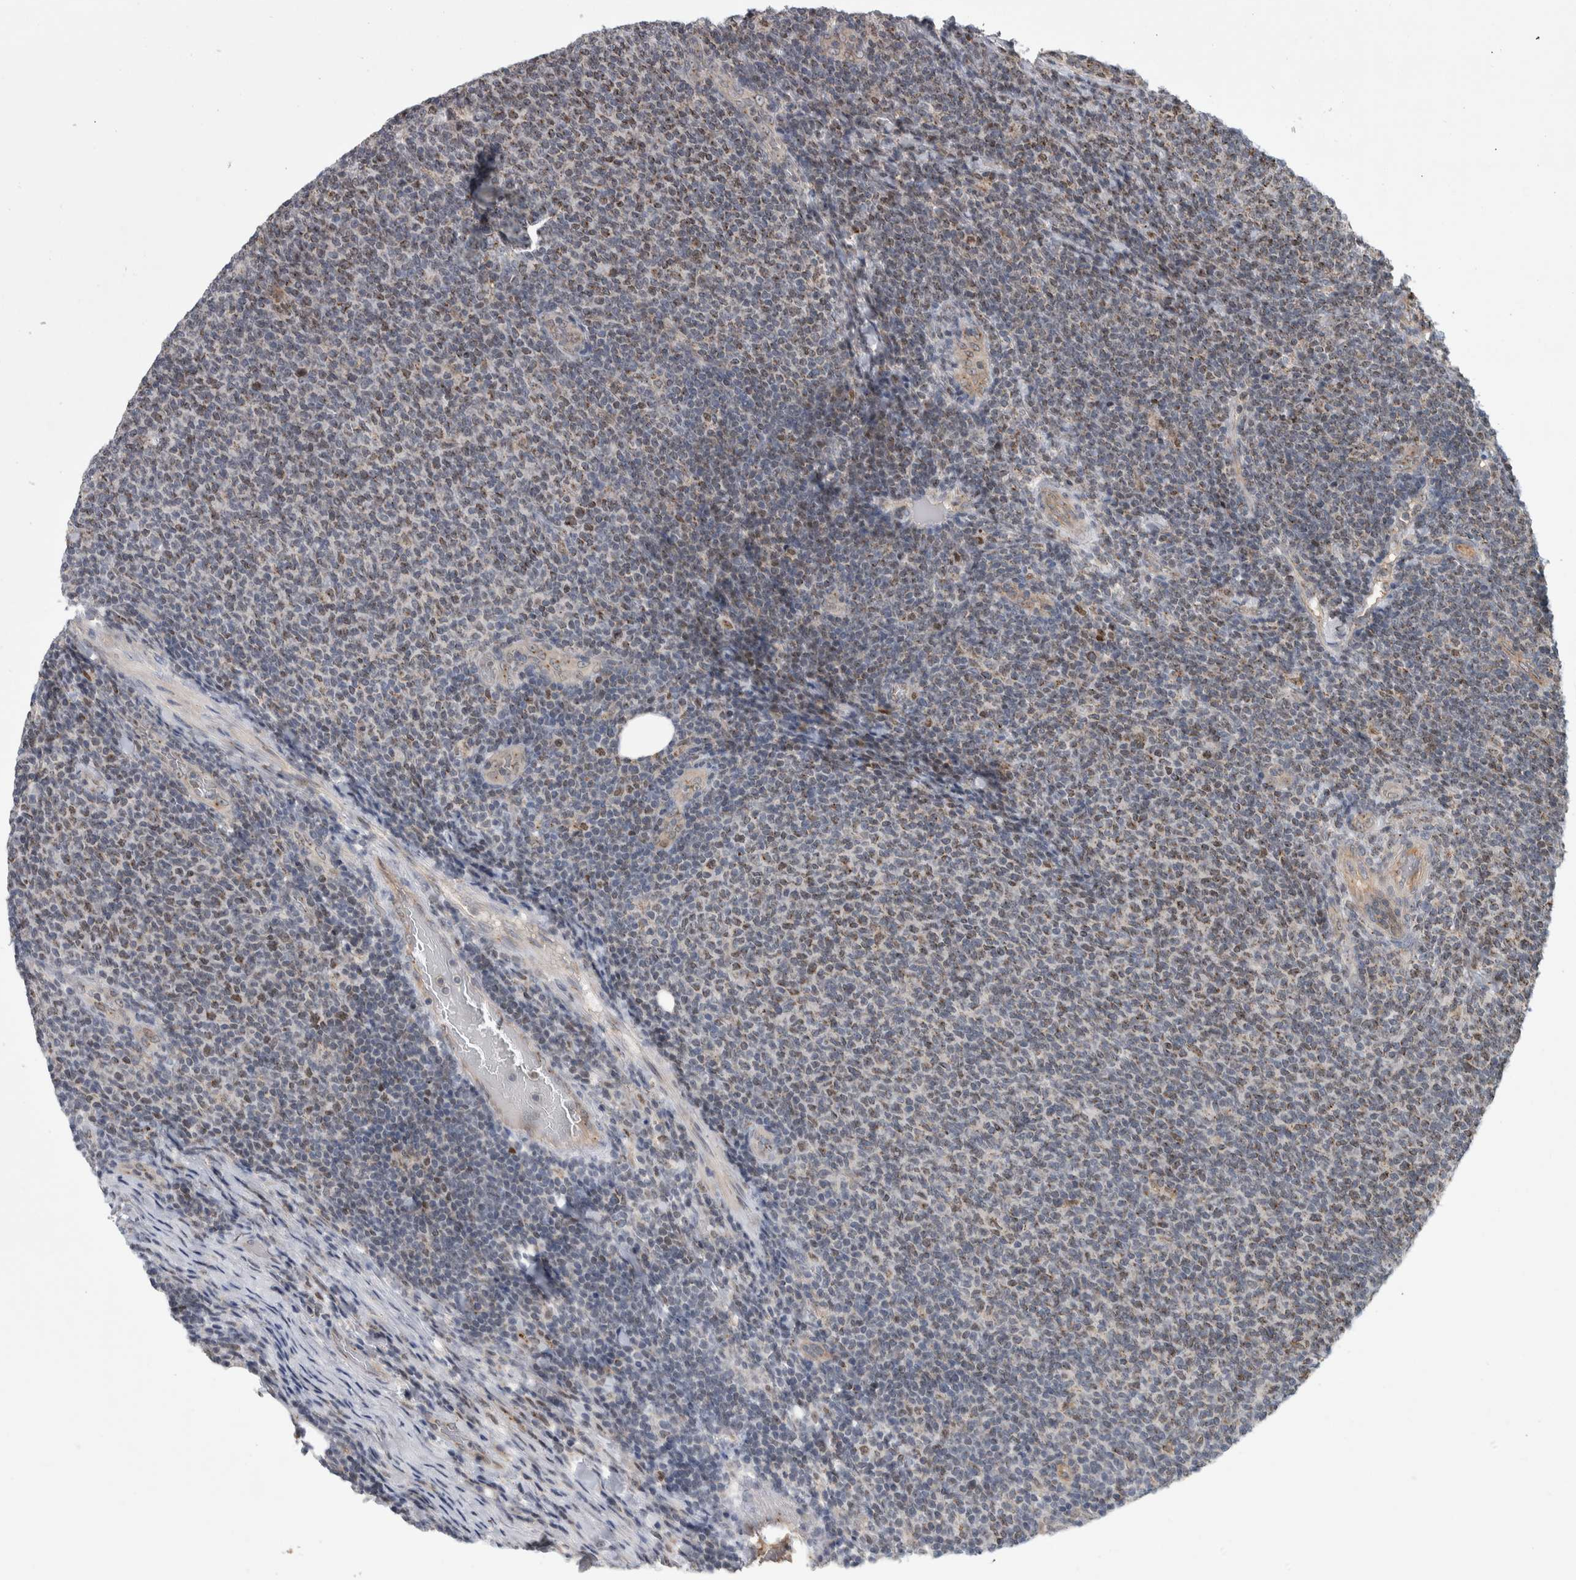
{"staining": {"intensity": "weak", "quantity": "25%-75%", "location": "cytoplasmic/membranous,nuclear"}, "tissue": "lymphoma", "cell_type": "Tumor cells", "image_type": "cancer", "snomed": [{"axis": "morphology", "description": "Malignant lymphoma, non-Hodgkin's type, Low grade"}, {"axis": "topography", "description": "Lymph node"}], "caption": "Lymphoma stained with immunohistochemistry reveals weak cytoplasmic/membranous and nuclear staining in about 25%-75% of tumor cells.", "gene": "MSL1", "patient": {"sex": "male", "age": 66}}